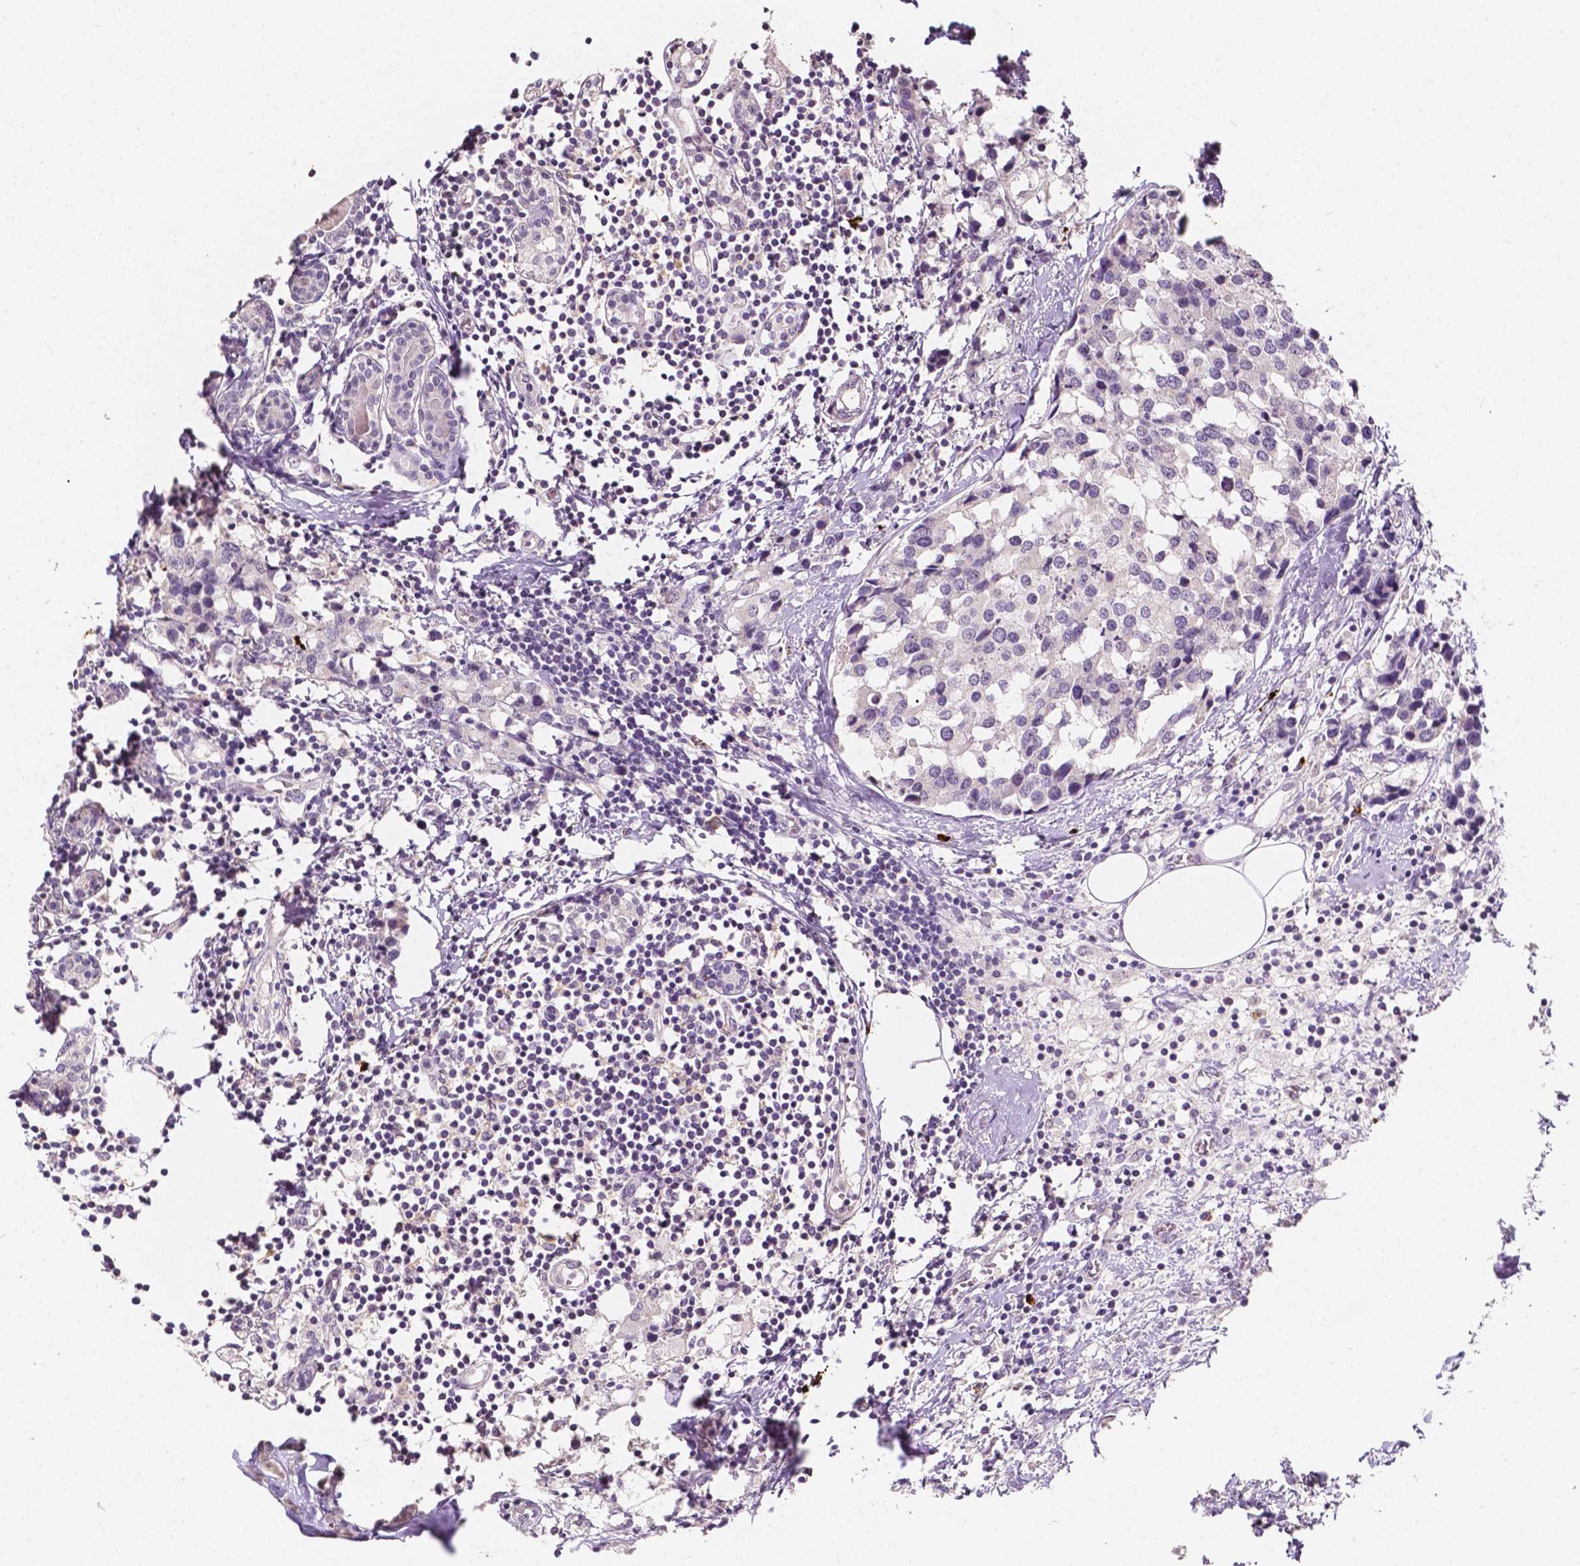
{"staining": {"intensity": "negative", "quantity": "none", "location": "none"}, "tissue": "breast cancer", "cell_type": "Tumor cells", "image_type": "cancer", "snomed": [{"axis": "morphology", "description": "Lobular carcinoma"}, {"axis": "topography", "description": "Breast"}], "caption": "Micrograph shows no significant protein staining in tumor cells of breast cancer (lobular carcinoma). (Immunohistochemistry (ihc), brightfield microscopy, high magnification).", "gene": "SIRT2", "patient": {"sex": "female", "age": 59}}